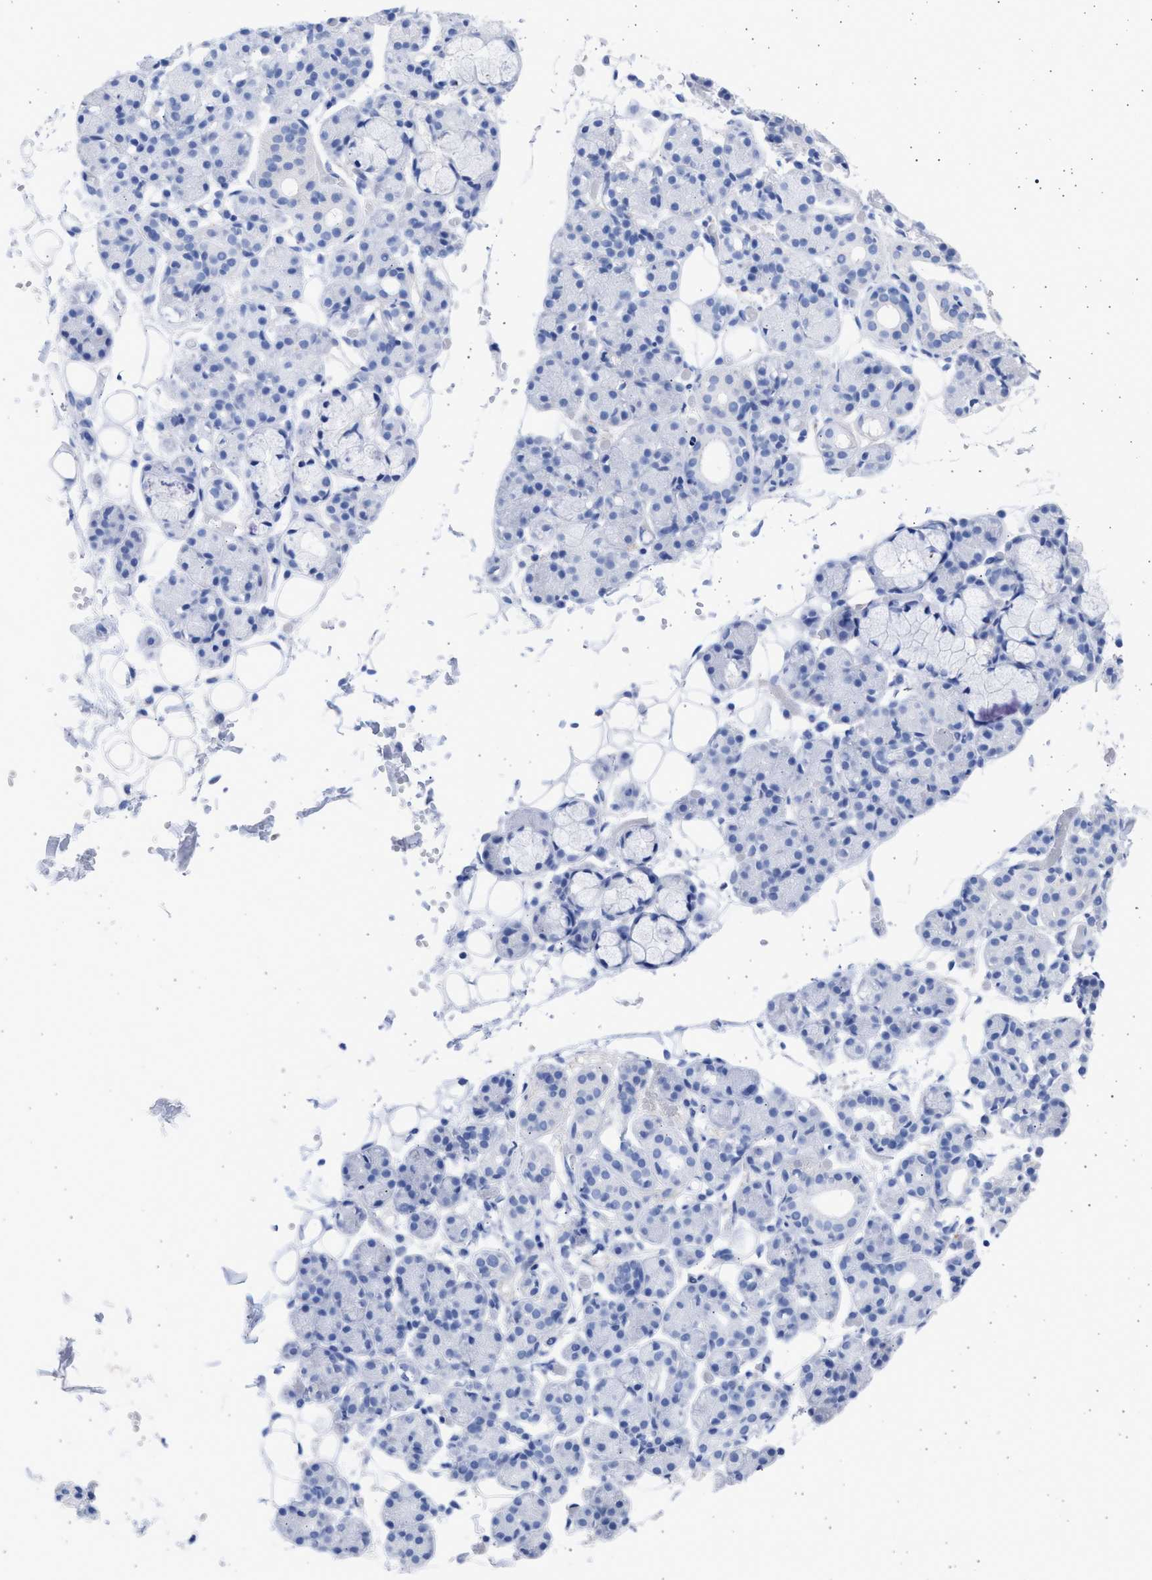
{"staining": {"intensity": "negative", "quantity": "none", "location": "none"}, "tissue": "salivary gland", "cell_type": "Glandular cells", "image_type": "normal", "snomed": [{"axis": "morphology", "description": "Normal tissue, NOS"}, {"axis": "topography", "description": "Salivary gland"}], "caption": "Salivary gland was stained to show a protein in brown. There is no significant expression in glandular cells. Brightfield microscopy of immunohistochemistry (IHC) stained with DAB (brown) and hematoxylin (blue), captured at high magnification.", "gene": "ALDOC", "patient": {"sex": "male", "age": 63}}